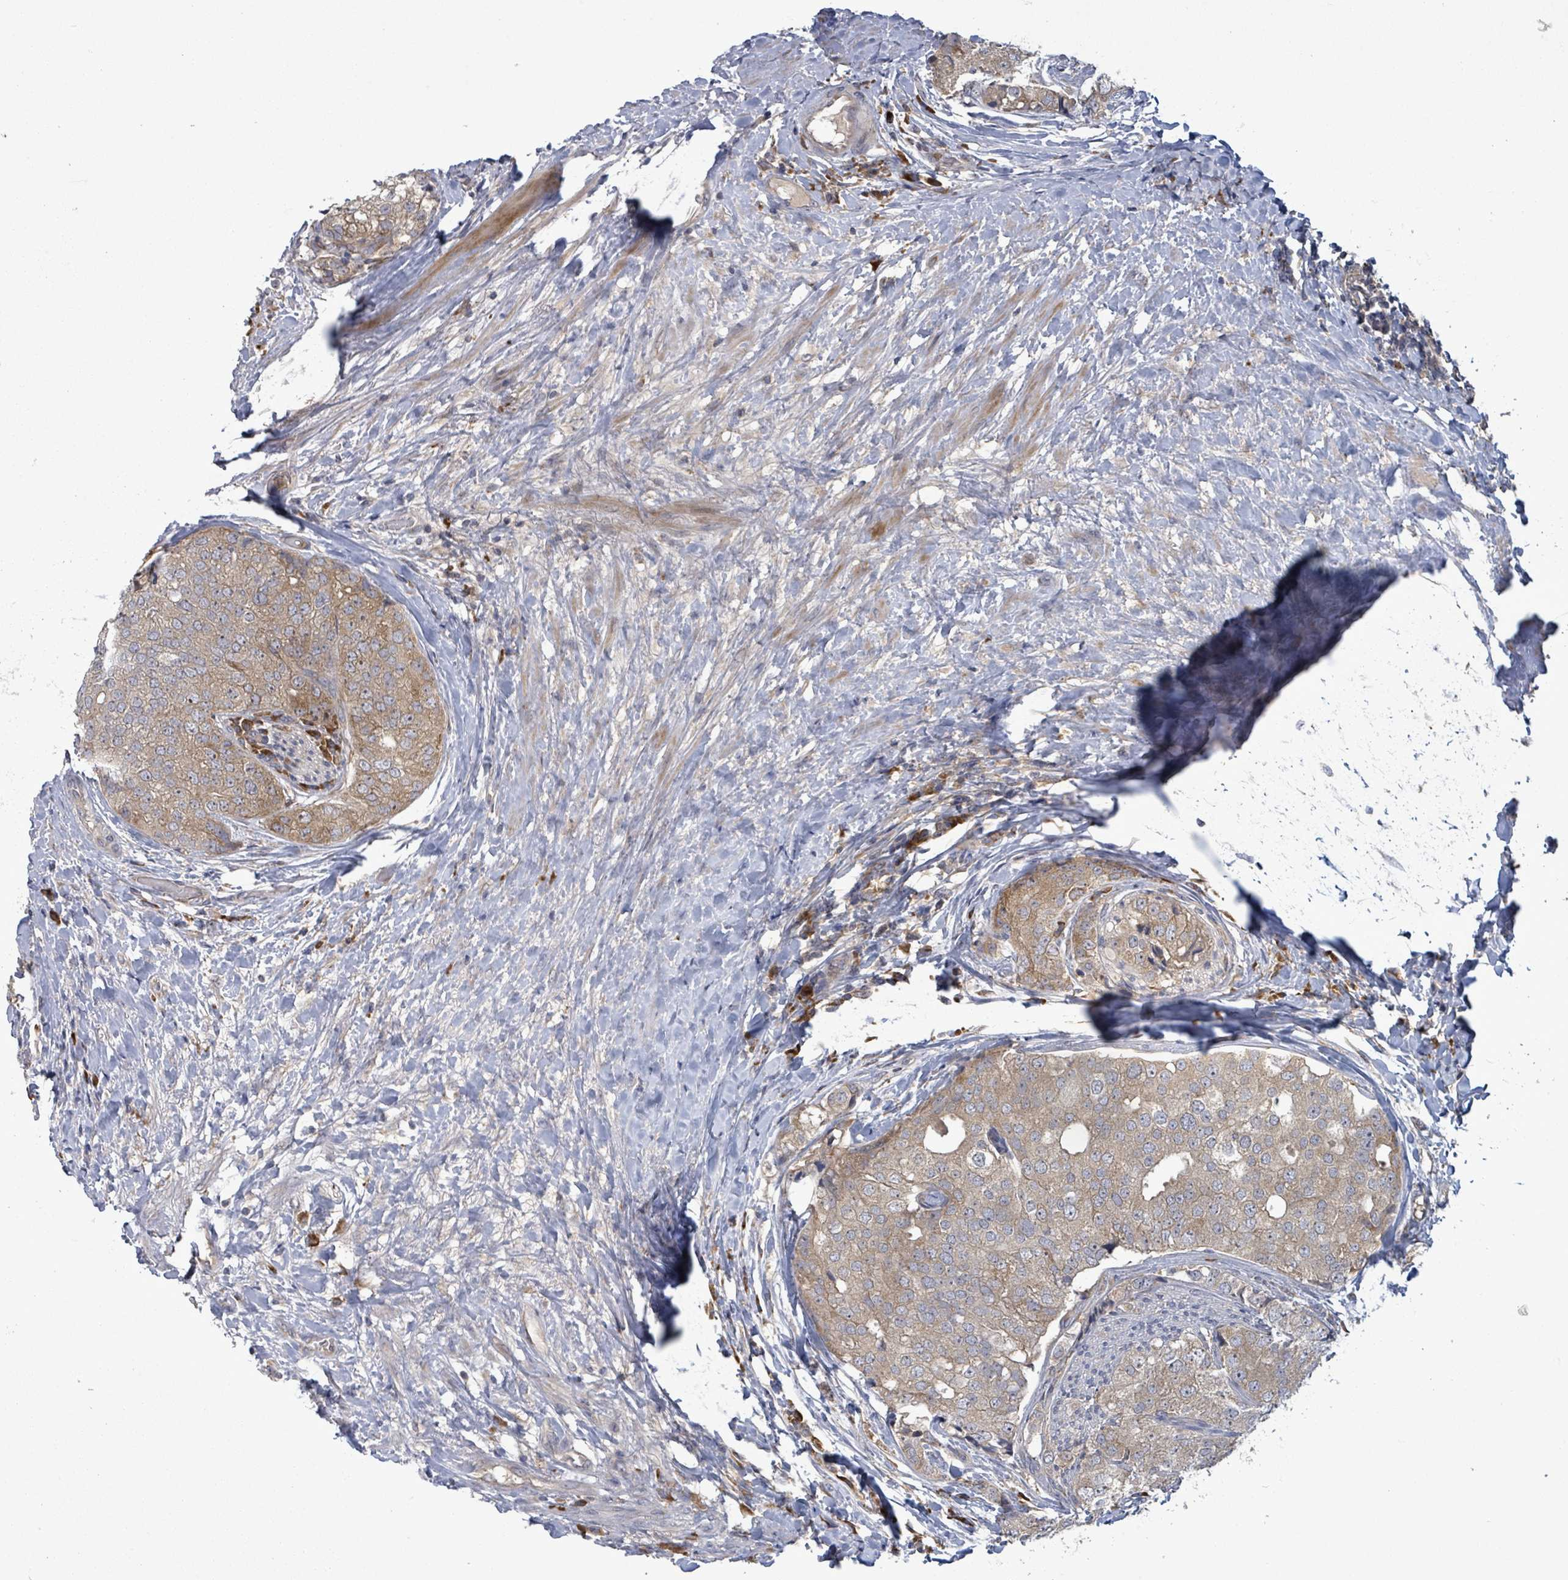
{"staining": {"intensity": "moderate", "quantity": ">75%", "location": "cytoplasmic/membranous"}, "tissue": "prostate cancer", "cell_type": "Tumor cells", "image_type": "cancer", "snomed": [{"axis": "morphology", "description": "Adenocarcinoma, High grade"}, {"axis": "topography", "description": "Prostate"}], "caption": "Immunohistochemical staining of human high-grade adenocarcinoma (prostate) demonstrates medium levels of moderate cytoplasmic/membranous protein staining in approximately >75% of tumor cells. The protein of interest is shown in brown color, while the nuclei are stained blue.", "gene": "SERPINE3", "patient": {"sex": "male", "age": 49}}